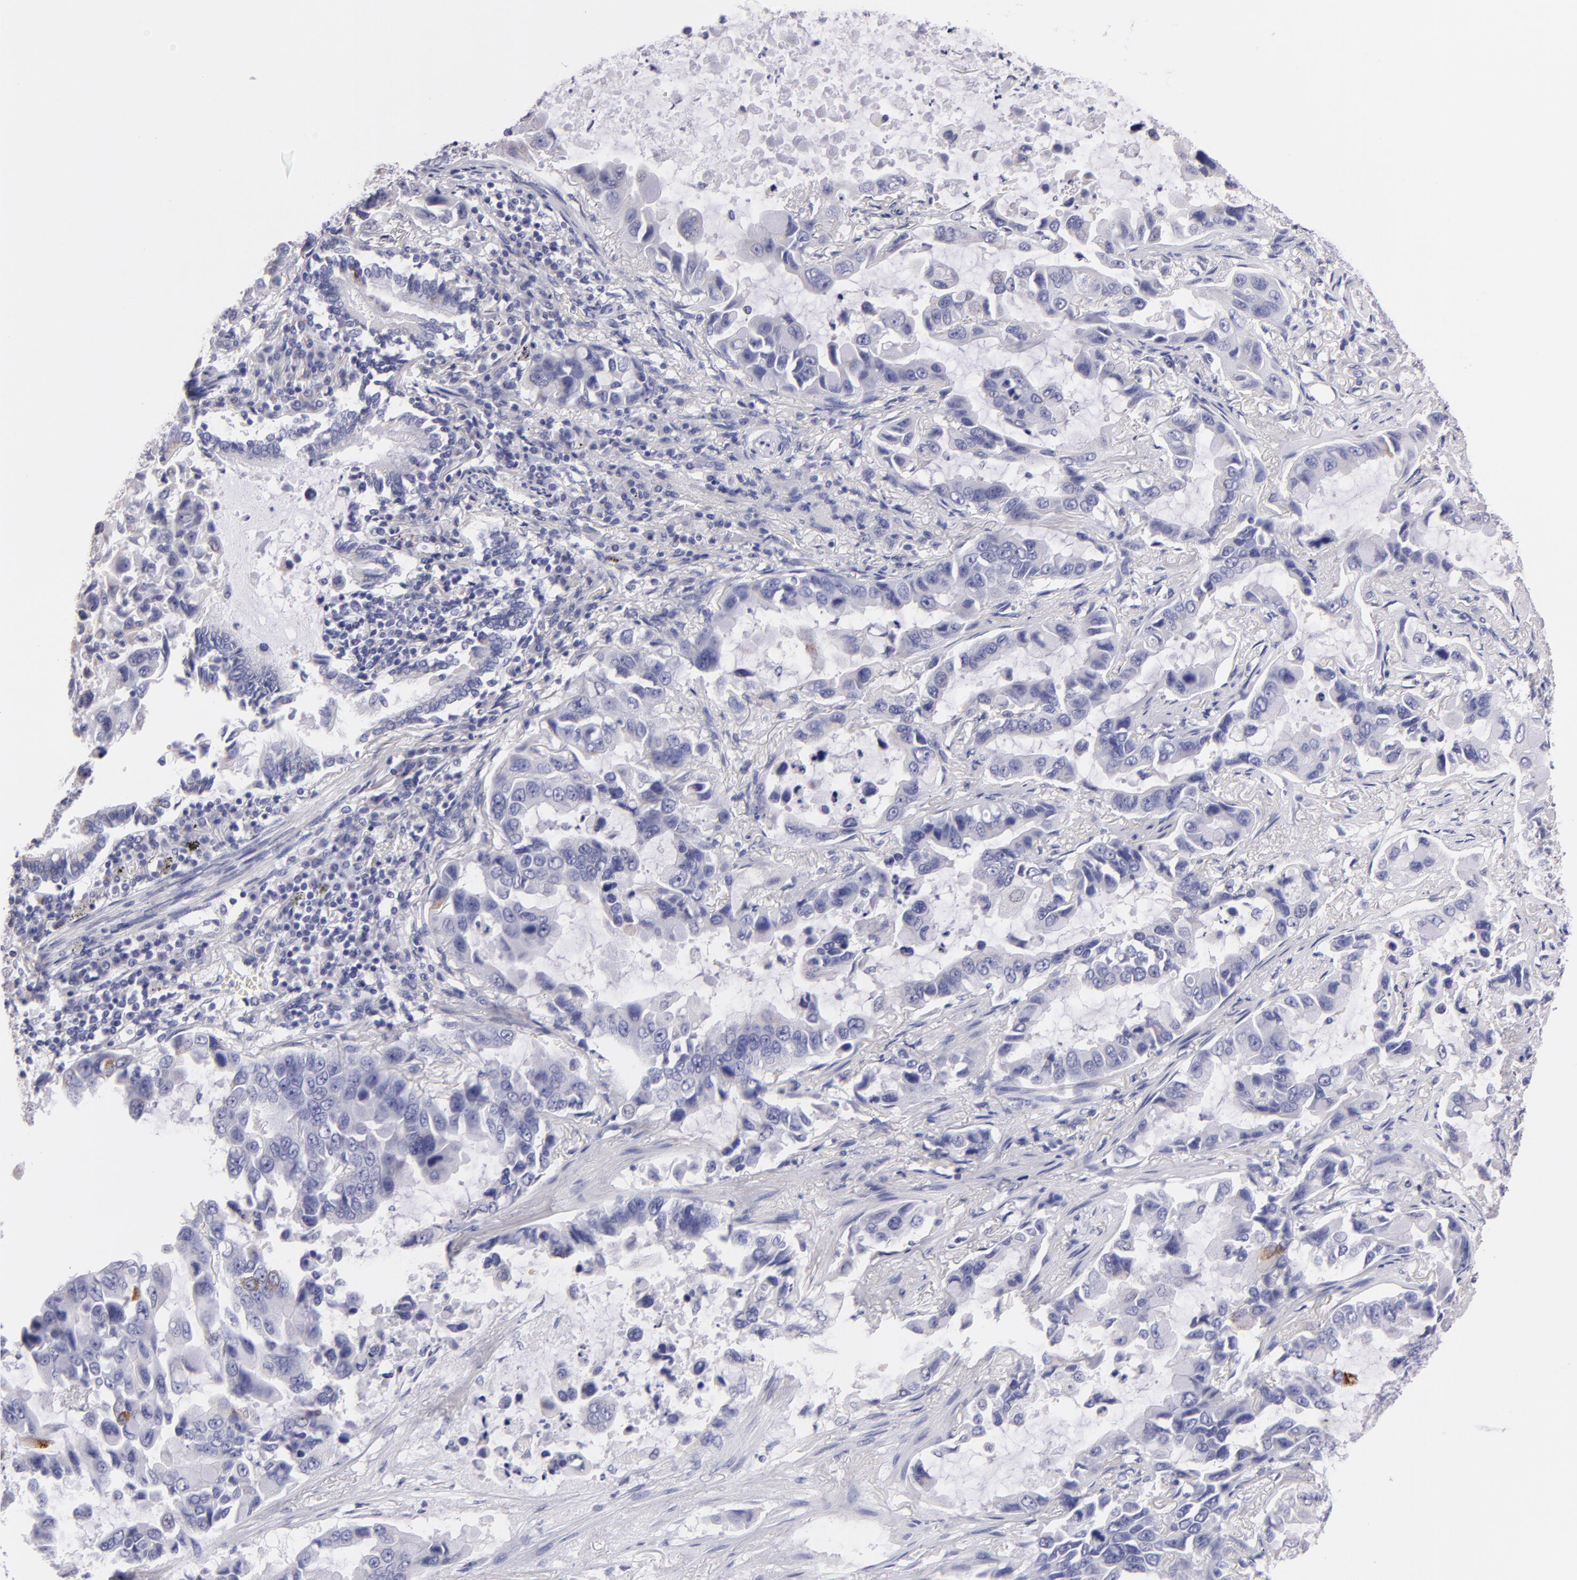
{"staining": {"intensity": "negative", "quantity": "none", "location": "none"}, "tissue": "lung cancer", "cell_type": "Tumor cells", "image_type": "cancer", "snomed": [{"axis": "morphology", "description": "Adenocarcinoma, NOS"}, {"axis": "topography", "description": "Lung"}], "caption": "This is an immunohistochemistry (IHC) photomicrograph of human lung cancer (adenocarcinoma). There is no expression in tumor cells.", "gene": "MUC5AC", "patient": {"sex": "male", "age": 64}}